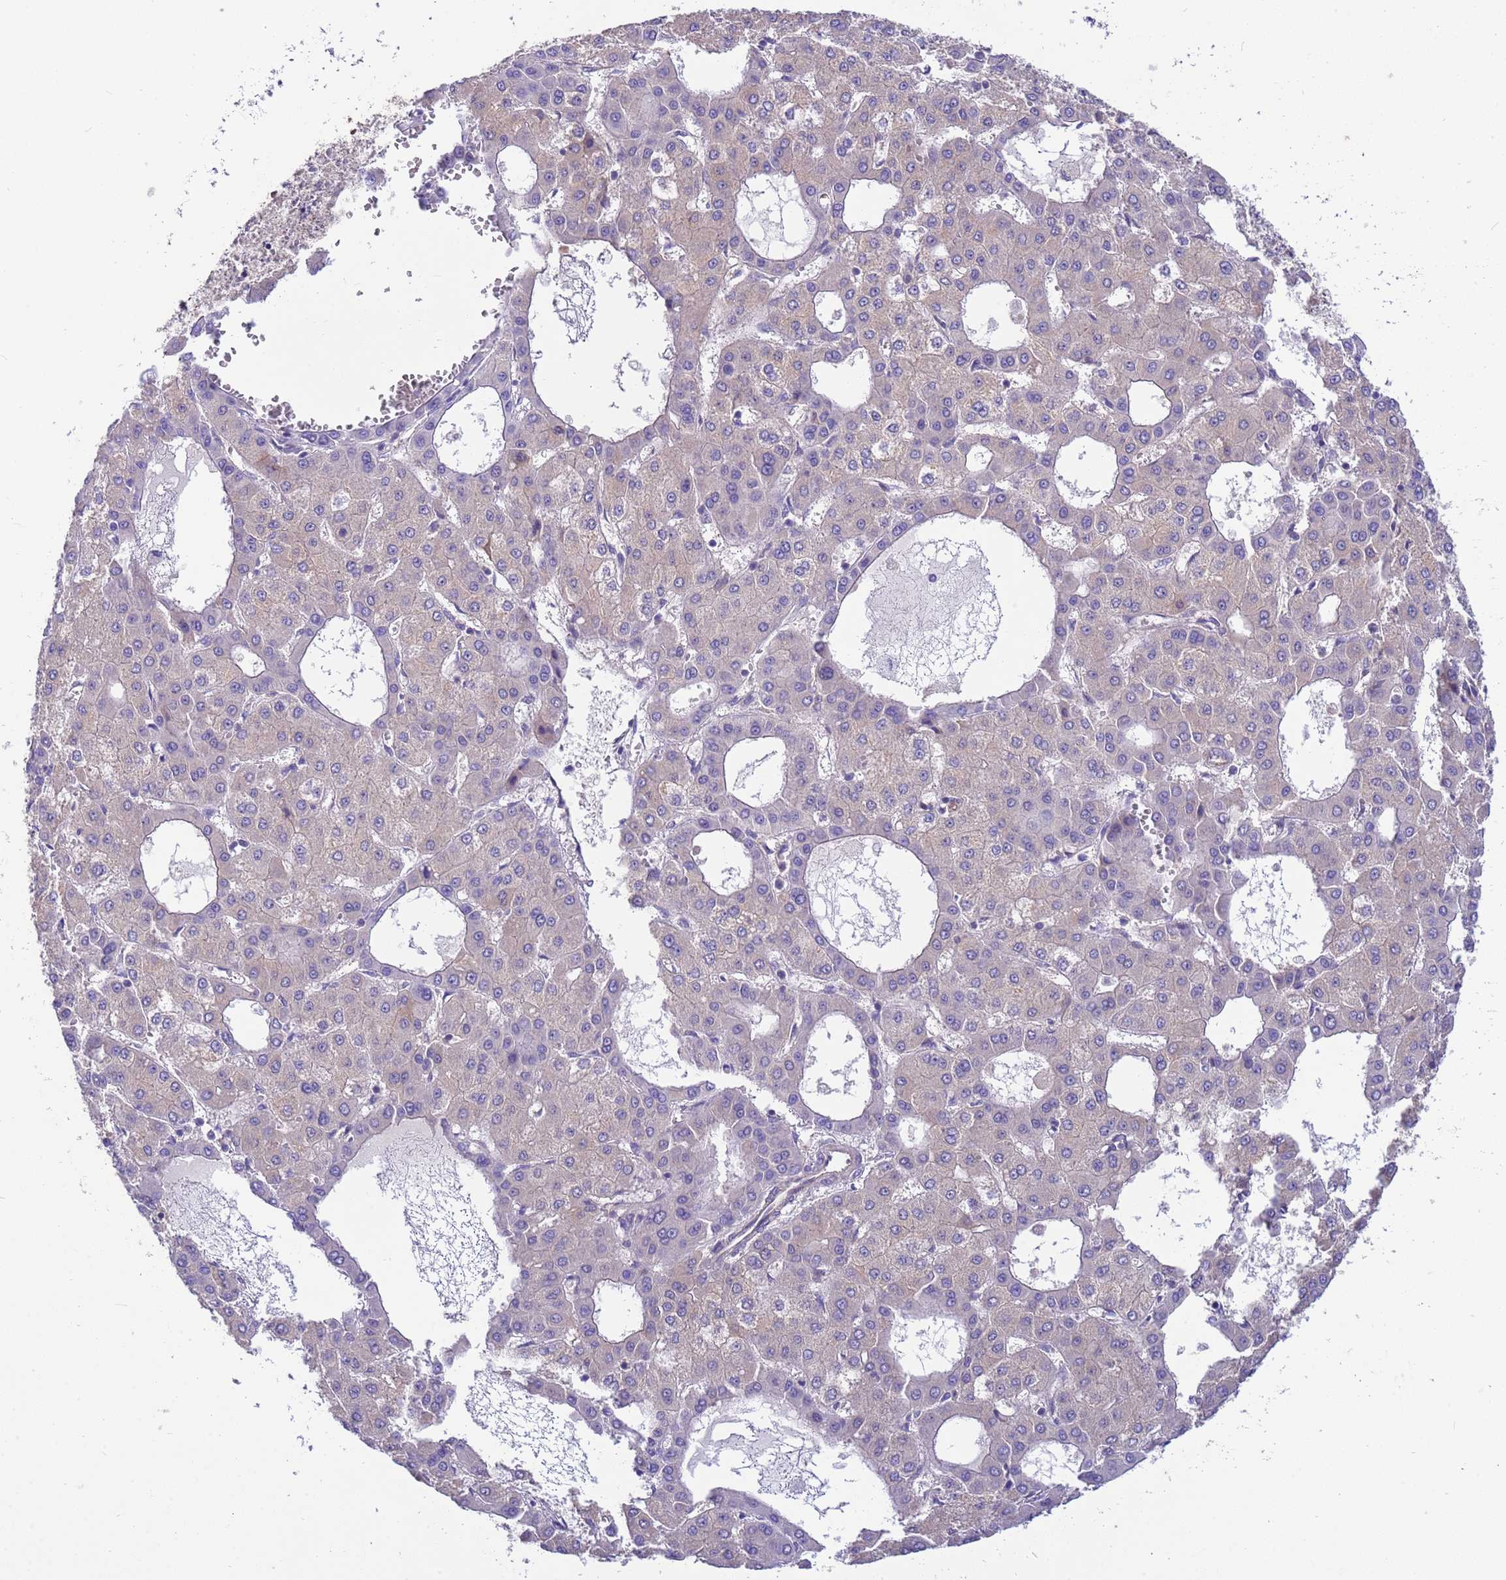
{"staining": {"intensity": "negative", "quantity": "none", "location": "none"}, "tissue": "liver cancer", "cell_type": "Tumor cells", "image_type": "cancer", "snomed": [{"axis": "morphology", "description": "Carcinoma, Hepatocellular, NOS"}, {"axis": "topography", "description": "Liver"}], "caption": "There is no significant expression in tumor cells of liver cancer (hepatocellular carcinoma).", "gene": "PPP2CB", "patient": {"sex": "male", "age": 47}}